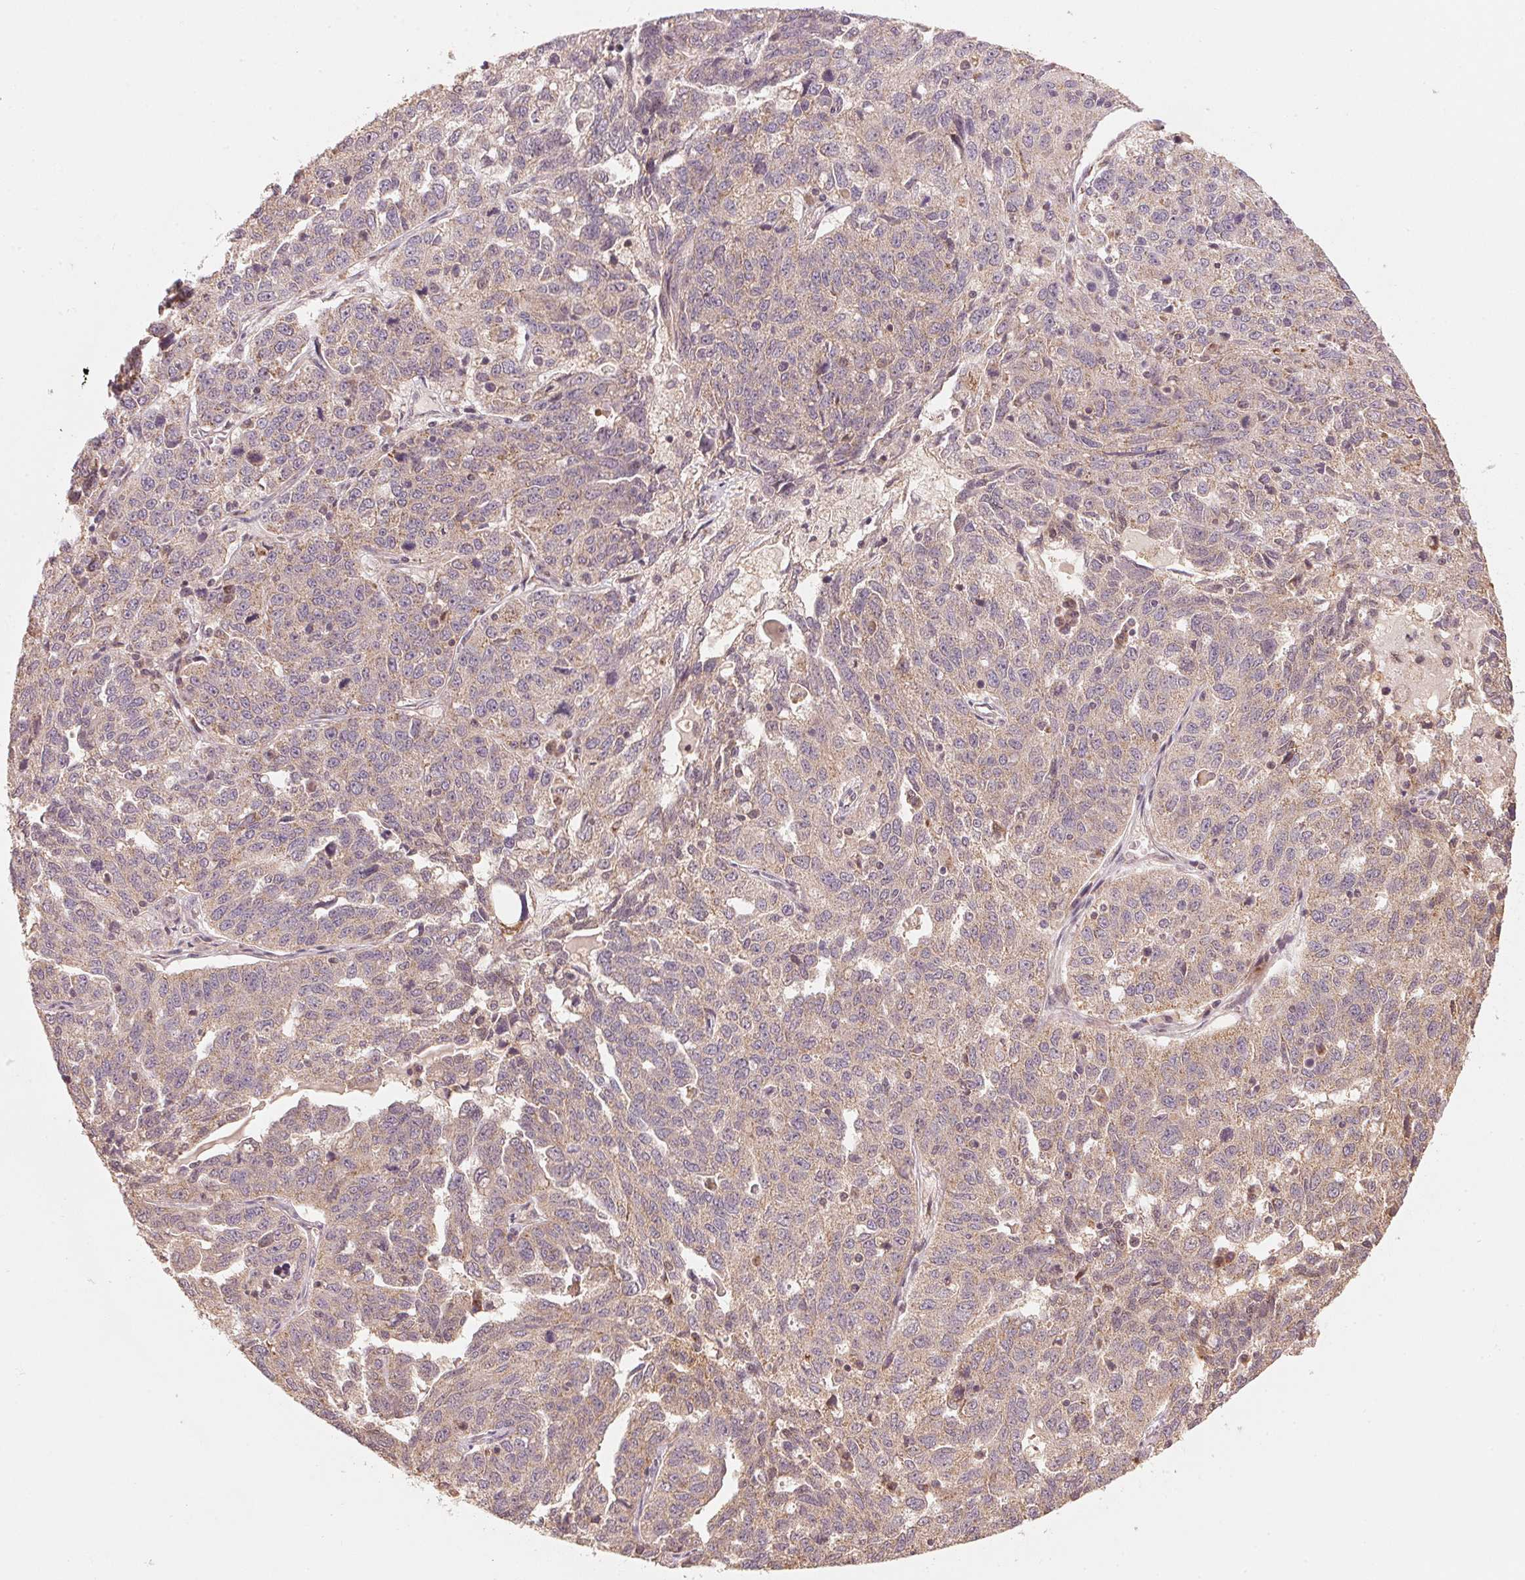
{"staining": {"intensity": "weak", "quantity": "25%-75%", "location": "cytoplasmic/membranous"}, "tissue": "ovarian cancer", "cell_type": "Tumor cells", "image_type": "cancer", "snomed": [{"axis": "morphology", "description": "Cystadenocarcinoma, serous, NOS"}, {"axis": "topography", "description": "Ovary"}], "caption": "IHC (DAB (3,3'-diaminobenzidine)) staining of serous cystadenocarcinoma (ovarian) demonstrates weak cytoplasmic/membranous protein positivity in approximately 25%-75% of tumor cells.", "gene": "C2orf73", "patient": {"sex": "female", "age": 71}}